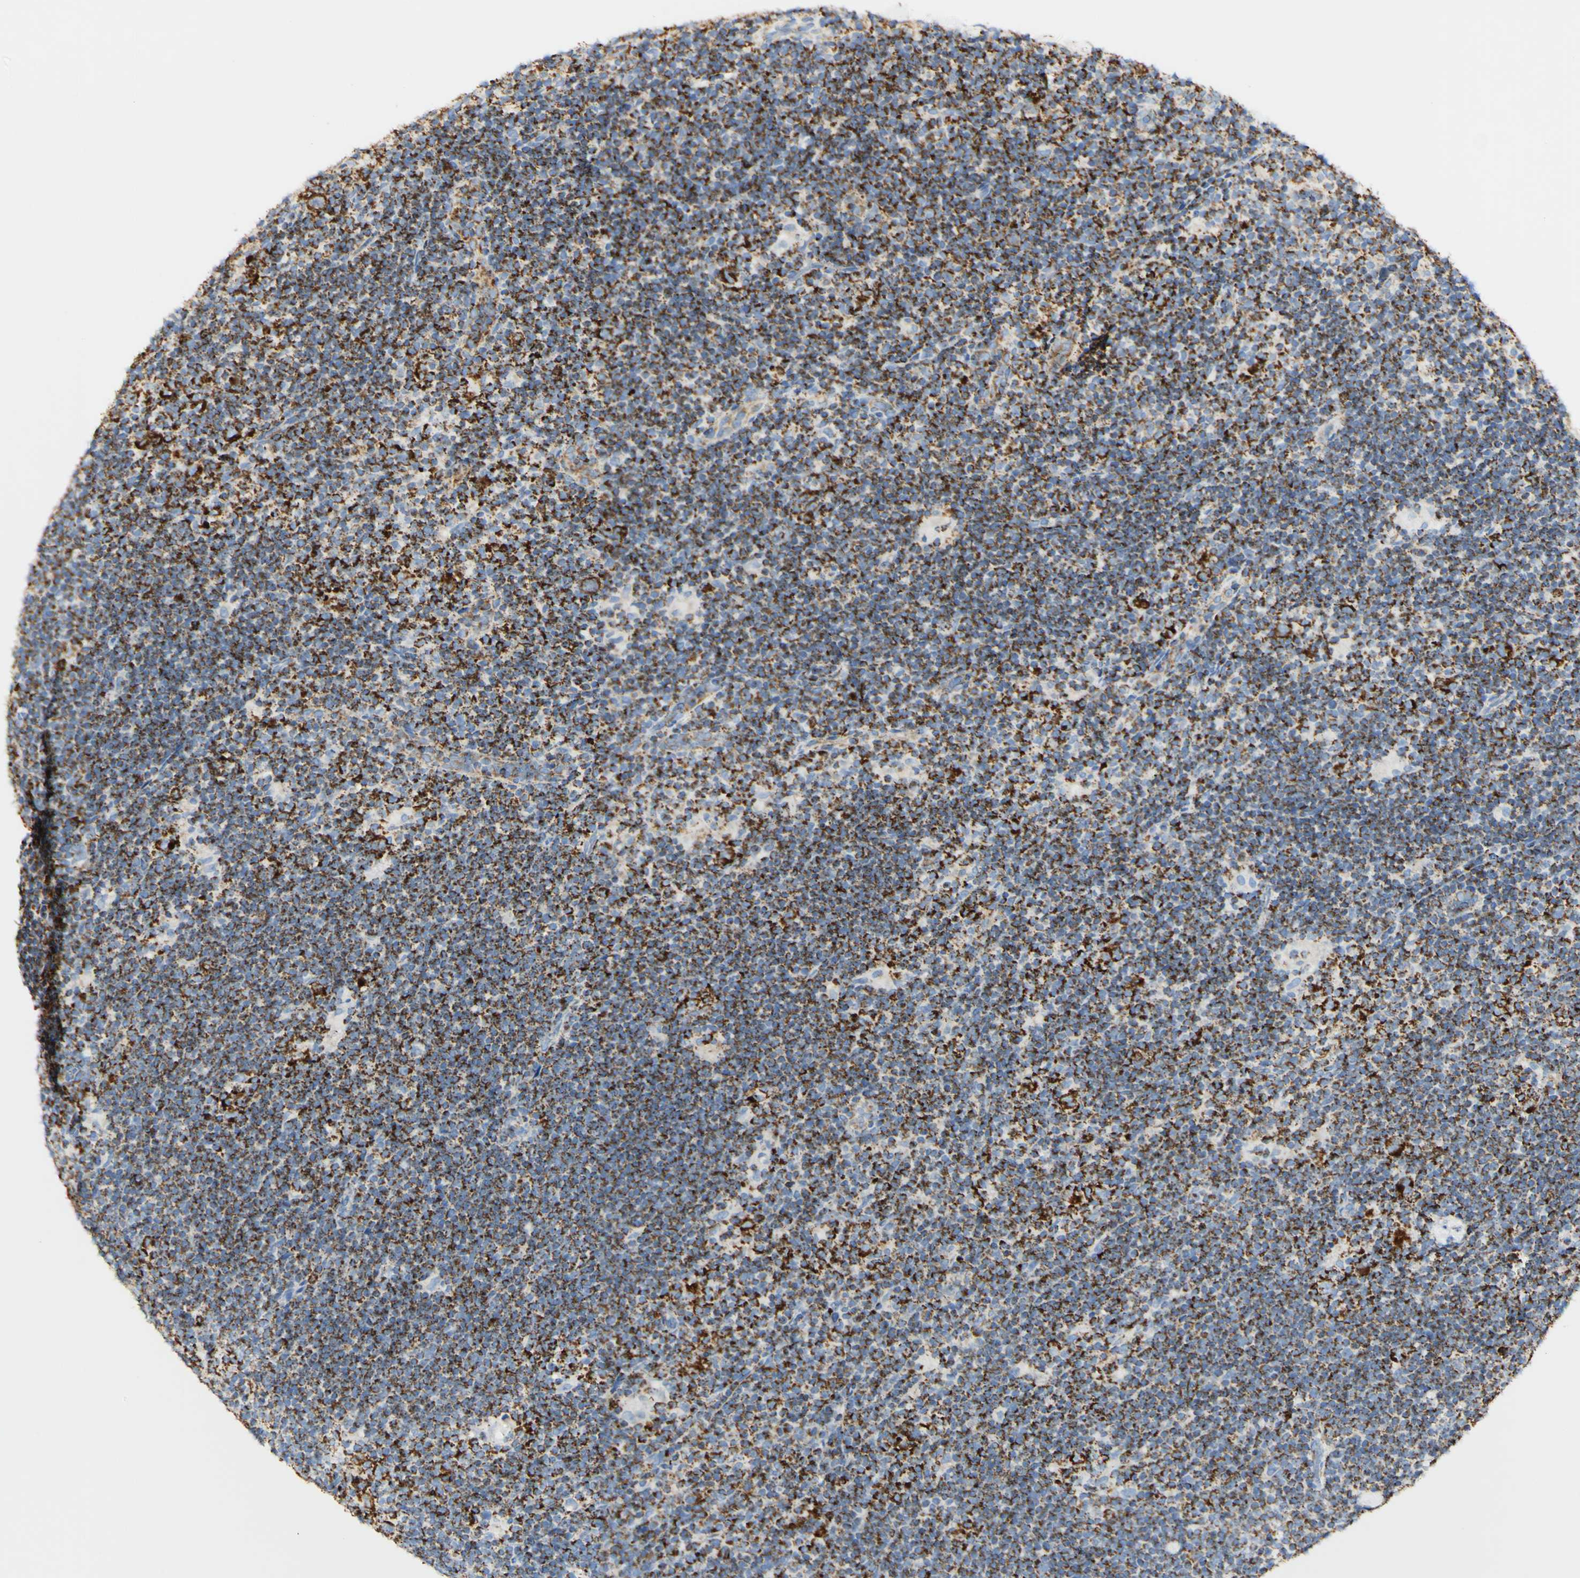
{"staining": {"intensity": "moderate", "quantity": ">75%", "location": "cytoplasmic/membranous"}, "tissue": "lymphoma", "cell_type": "Tumor cells", "image_type": "cancer", "snomed": [{"axis": "morphology", "description": "Hodgkin's disease, NOS"}, {"axis": "topography", "description": "Lymph node"}], "caption": "Human Hodgkin's disease stained with a brown dye shows moderate cytoplasmic/membranous positive staining in about >75% of tumor cells.", "gene": "OXCT1", "patient": {"sex": "female", "age": 57}}